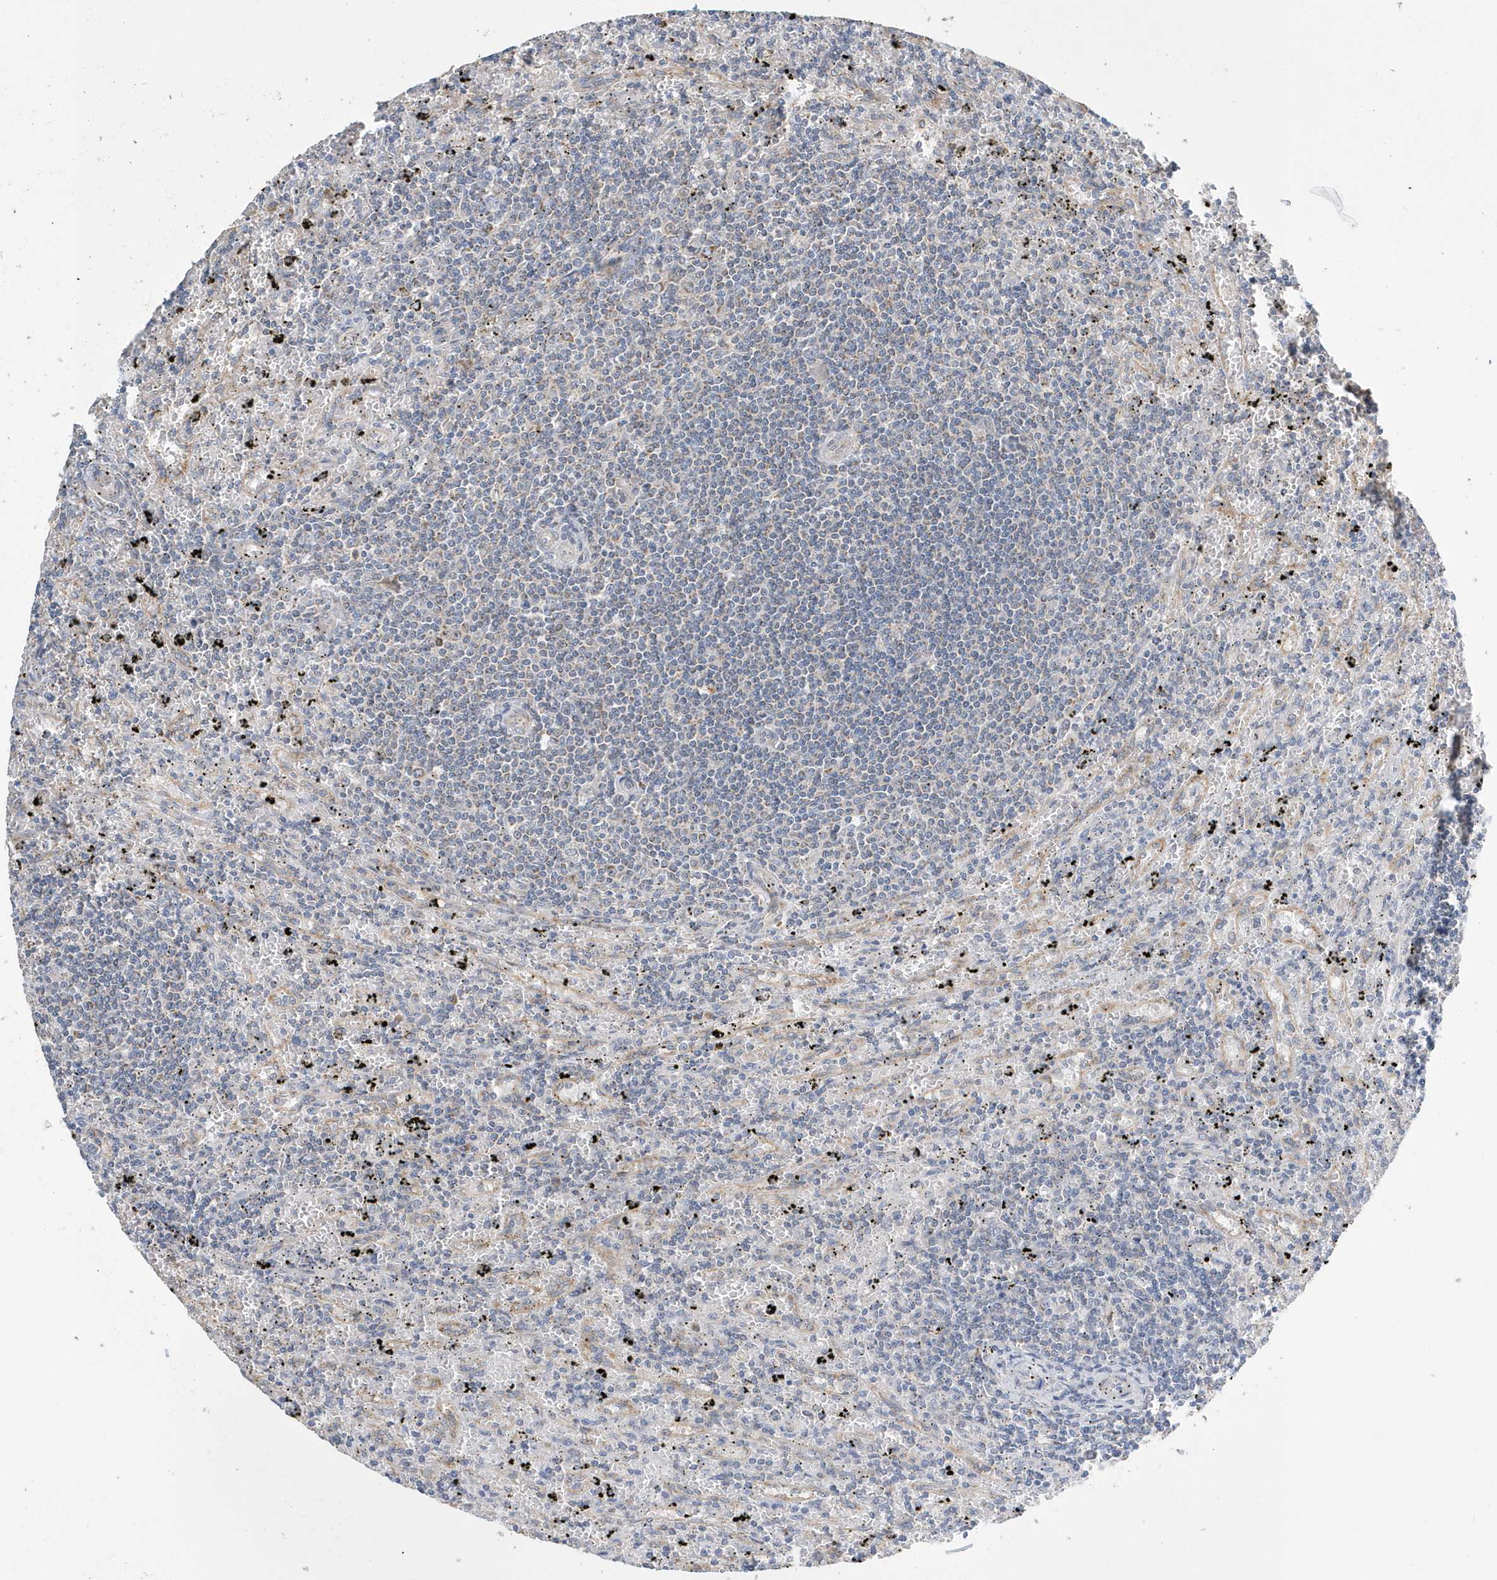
{"staining": {"intensity": "negative", "quantity": "none", "location": "none"}, "tissue": "lymphoma", "cell_type": "Tumor cells", "image_type": "cancer", "snomed": [{"axis": "morphology", "description": "Malignant lymphoma, non-Hodgkin's type, Low grade"}, {"axis": "topography", "description": "Spleen"}], "caption": "High power microscopy image of an IHC image of low-grade malignant lymphoma, non-Hodgkin's type, revealing no significant positivity in tumor cells.", "gene": "SPATA5", "patient": {"sex": "male", "age": 76}}